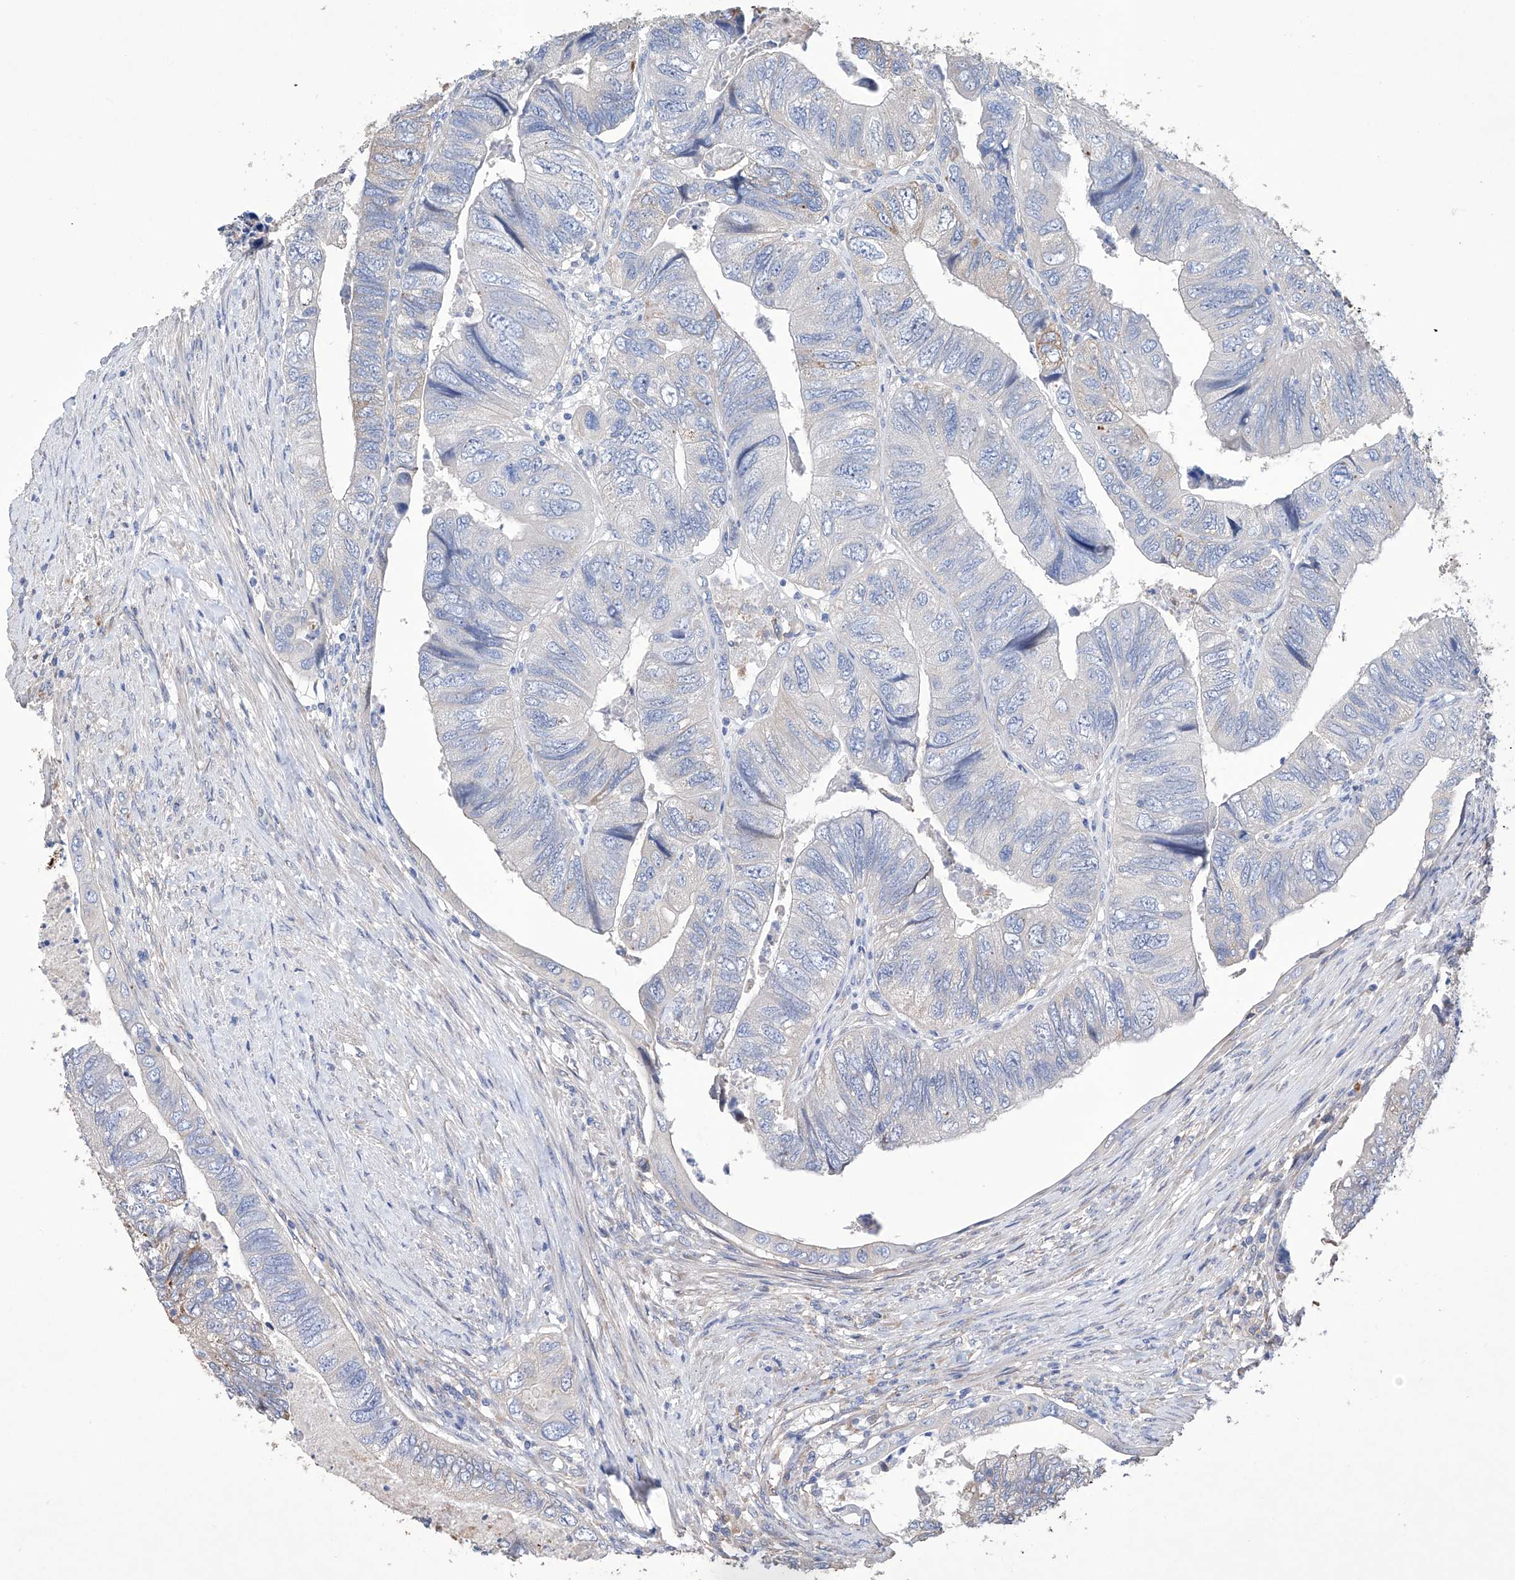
{"staining": {"intensity": "moderate", "quantity": "<25%", "location": "cytoplasmic/membranous"}, "tissue": "colorectal cancer", "cell_type": "Tumor cells", "image_type": "cancer", "snomed": [{"axis": "morphology", "description": "Adenocarcinoma, NOS"}, {"axis": "topography", "description": "Rectum"}], "caption": "Moderate cytoplasmic/membranous protein expression is seen in about <25% of tumor cells in colorectal cancer.", "gene": "AFG1L", "patient": {"sex": "male", "age": 63}}